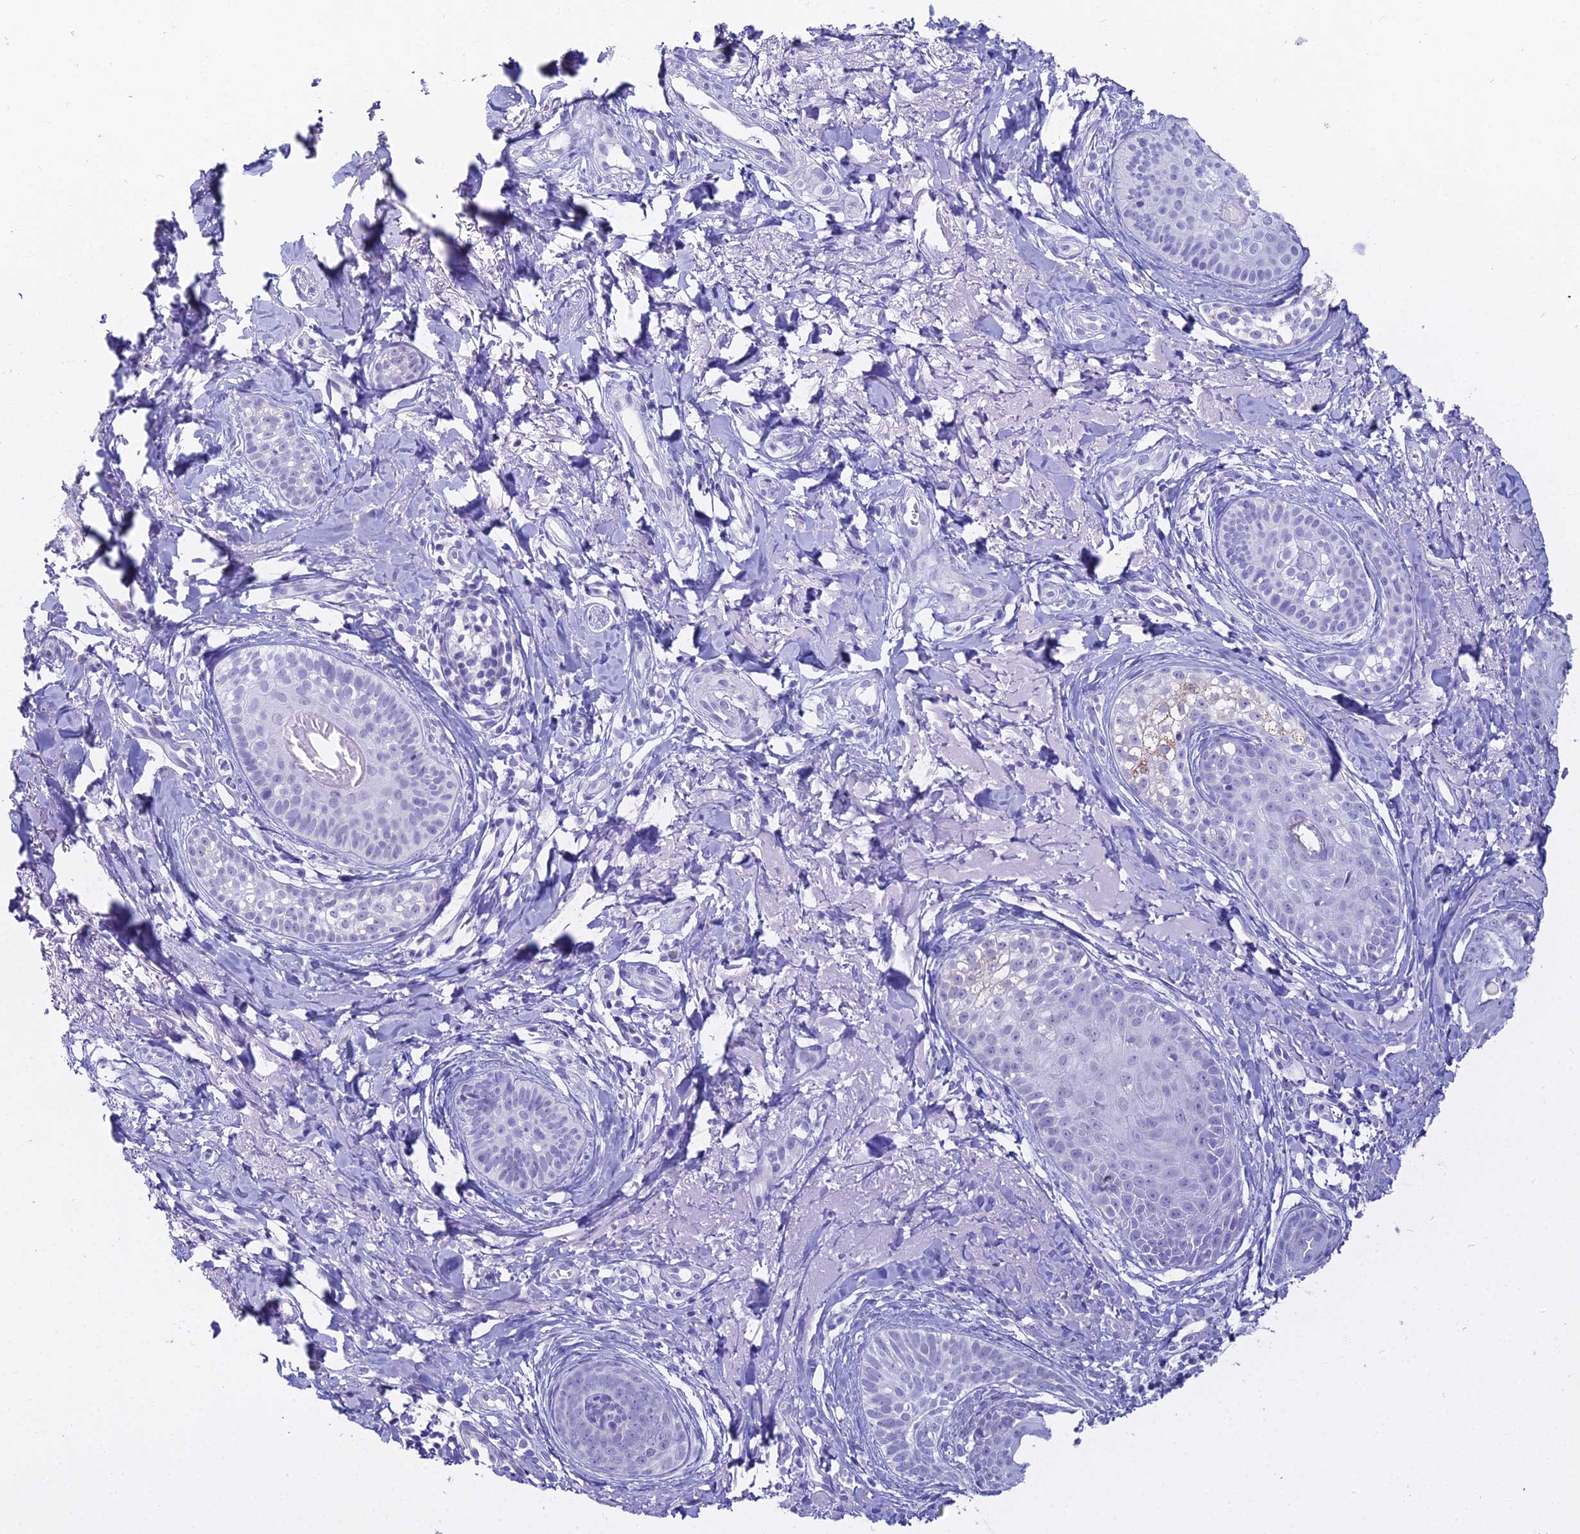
{"staining": {"intensity": "negative", "quantity": "none", "location": "none"}, "tissue": "skin cancer", "cell_type": "Tumor cells", "image_type": "cancer", "snomed": [{"axis": "morphology", "description": "Basal cell carcinoma"}, {"axis": "topography", "description": "Skin"}], "caption": "Immunohistochemistry micrograph of neoplastic tissue: skin cancer (basal cell carcinoma) stained with DAB reveals no significant protein positivity in tumor cells.", "gene": "CGB2", "patient": {"sex": "female", "age": 76}}